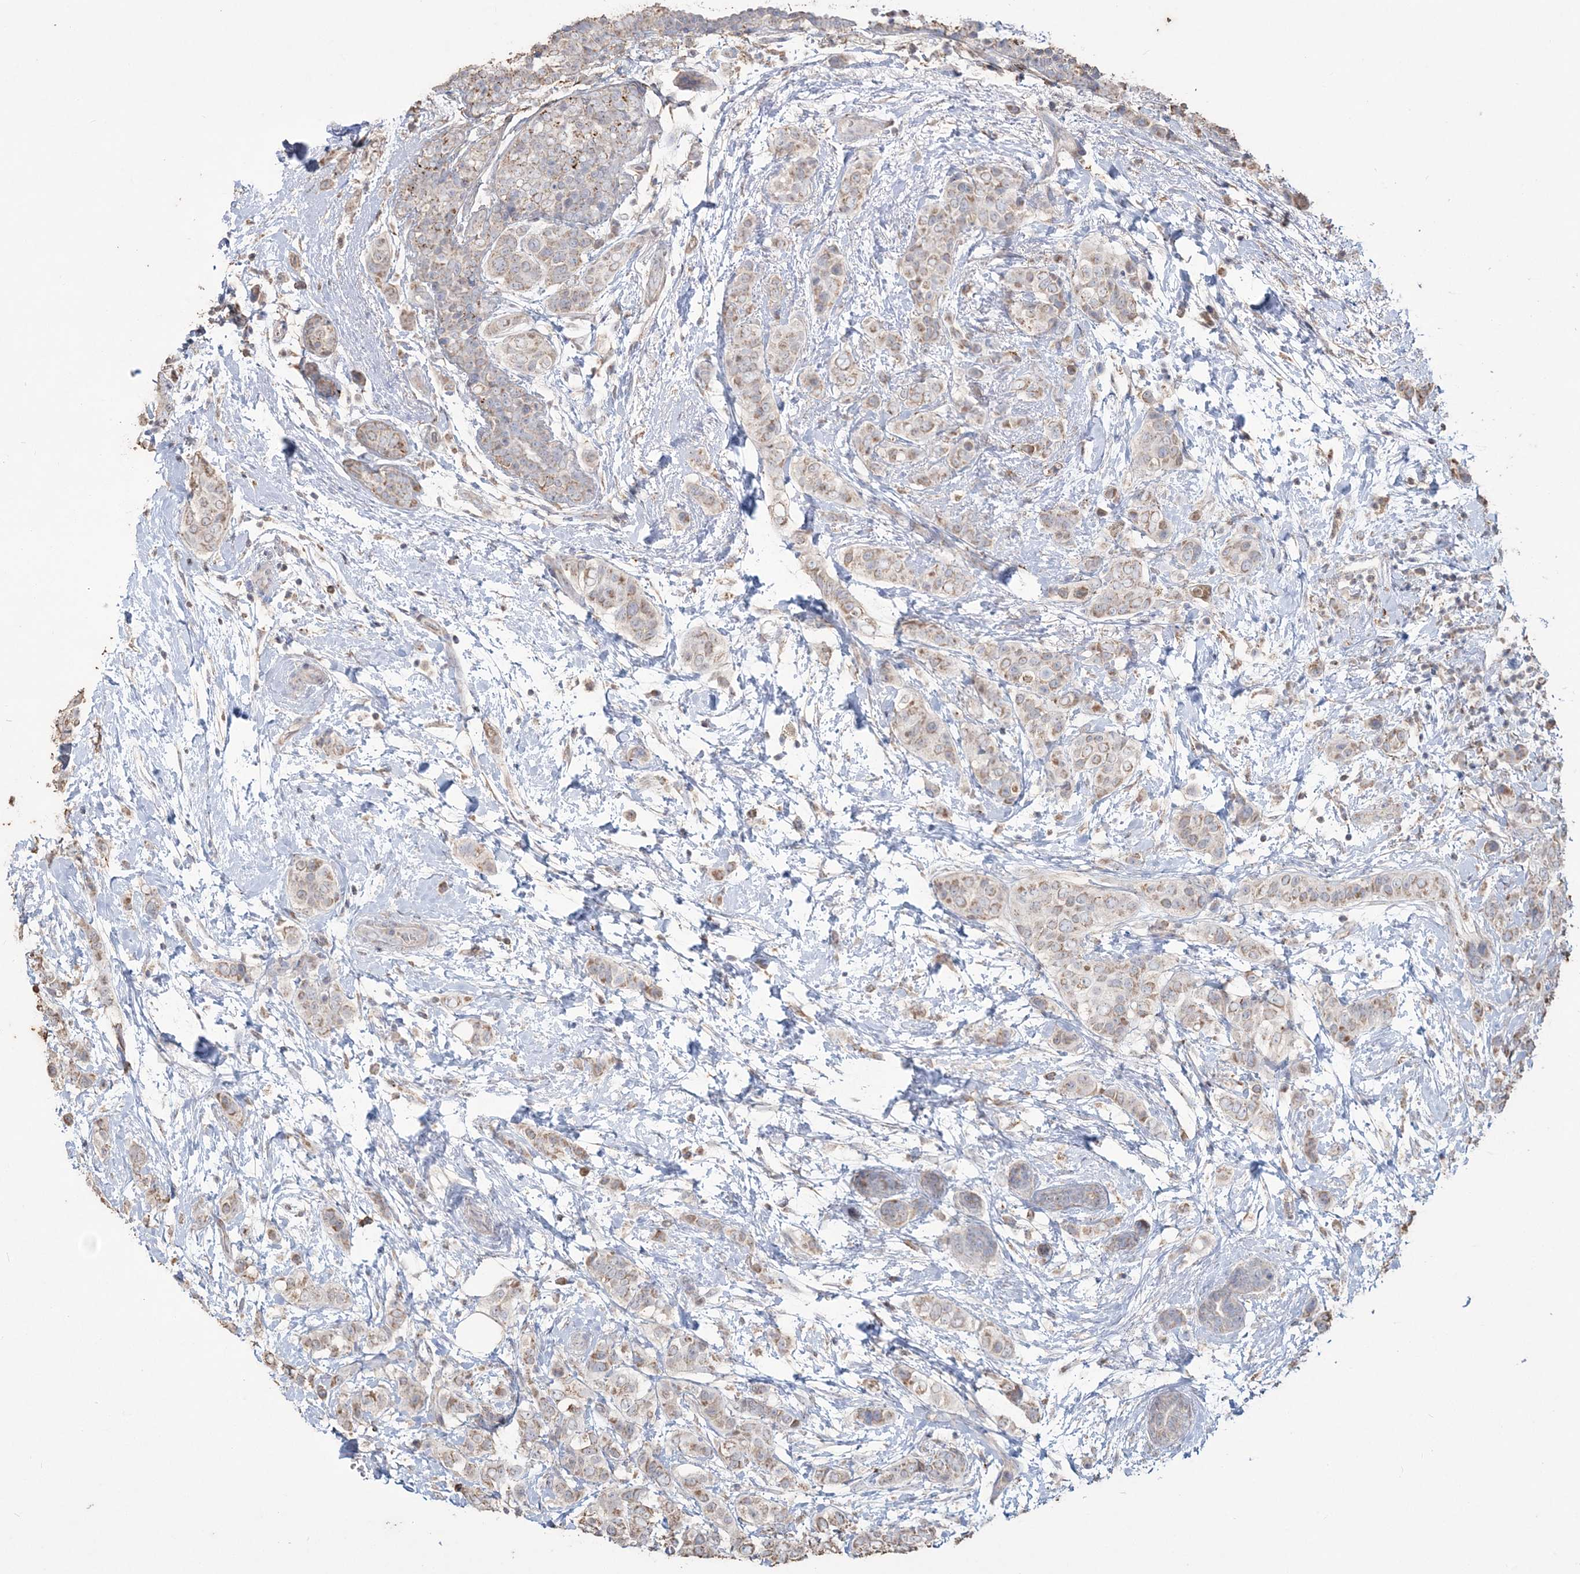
{"staining": {"intensity": "moderate", "quantity": "25%-75%", "location": "cytoplasmic/membranous"}, "tissue": "breast cancer", "cell_type": "Tumor cells", "image_type": "cancer", "snomed": [{"axis": "morphology", "description": "Lobular carcinoma"}, {"axis": "topography", "description": "Breast"}], "caption": "Breast lobular carcinoma stained for a protein reveals moderate cytoplasmic/membranous positivity in tumor cells. The protein is shown in brown color, while the nuclei are stained blue.", "gene": "SFMBT2", "patient": {"sex": "female", "age": 51}}